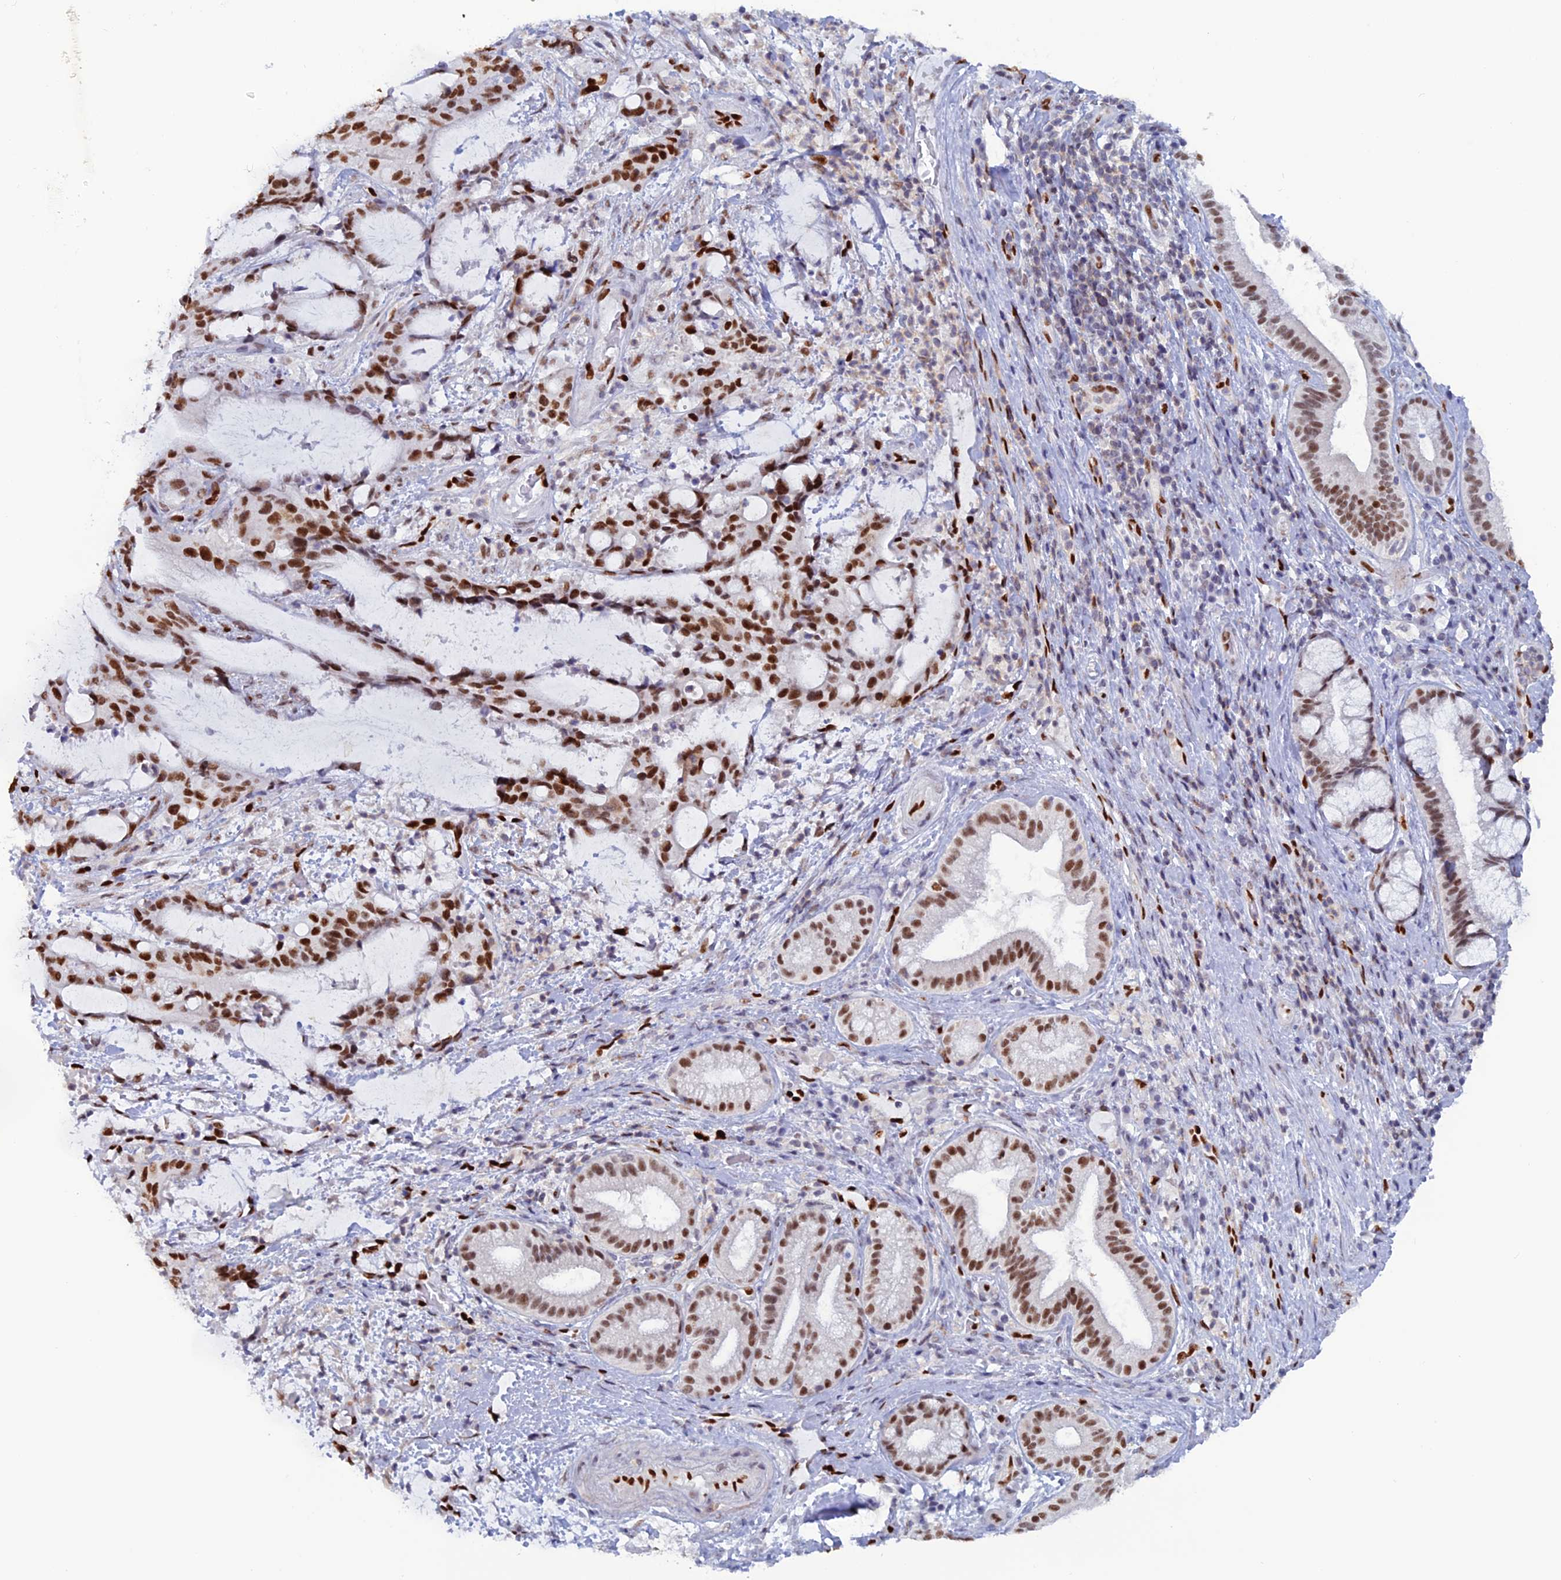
{"staining": {"intensity": "strong", "quantity": ">75%", "location": "nuclear"}, "tissue": "liver cancer", "cell_type": "Tumor cells", "image_type": "cancer", "snomed": [{"axis": "morphology", "description": "Normal tissue, NOS"}, {"axis": "morphology", "description": "Cholangiocarcinoma"}, {"axis": "topography", "description": "Liver"}, {"axis": "topography", "description": "Peripheral nerve tissue"}], "caption": "A micrograph of human liver cholangiocarcinoma stained for a protein shows strong nuclear brown staining in tumor cells.", "gene": "NOL4L", "patient": {"sex": "female", "age": 73}}